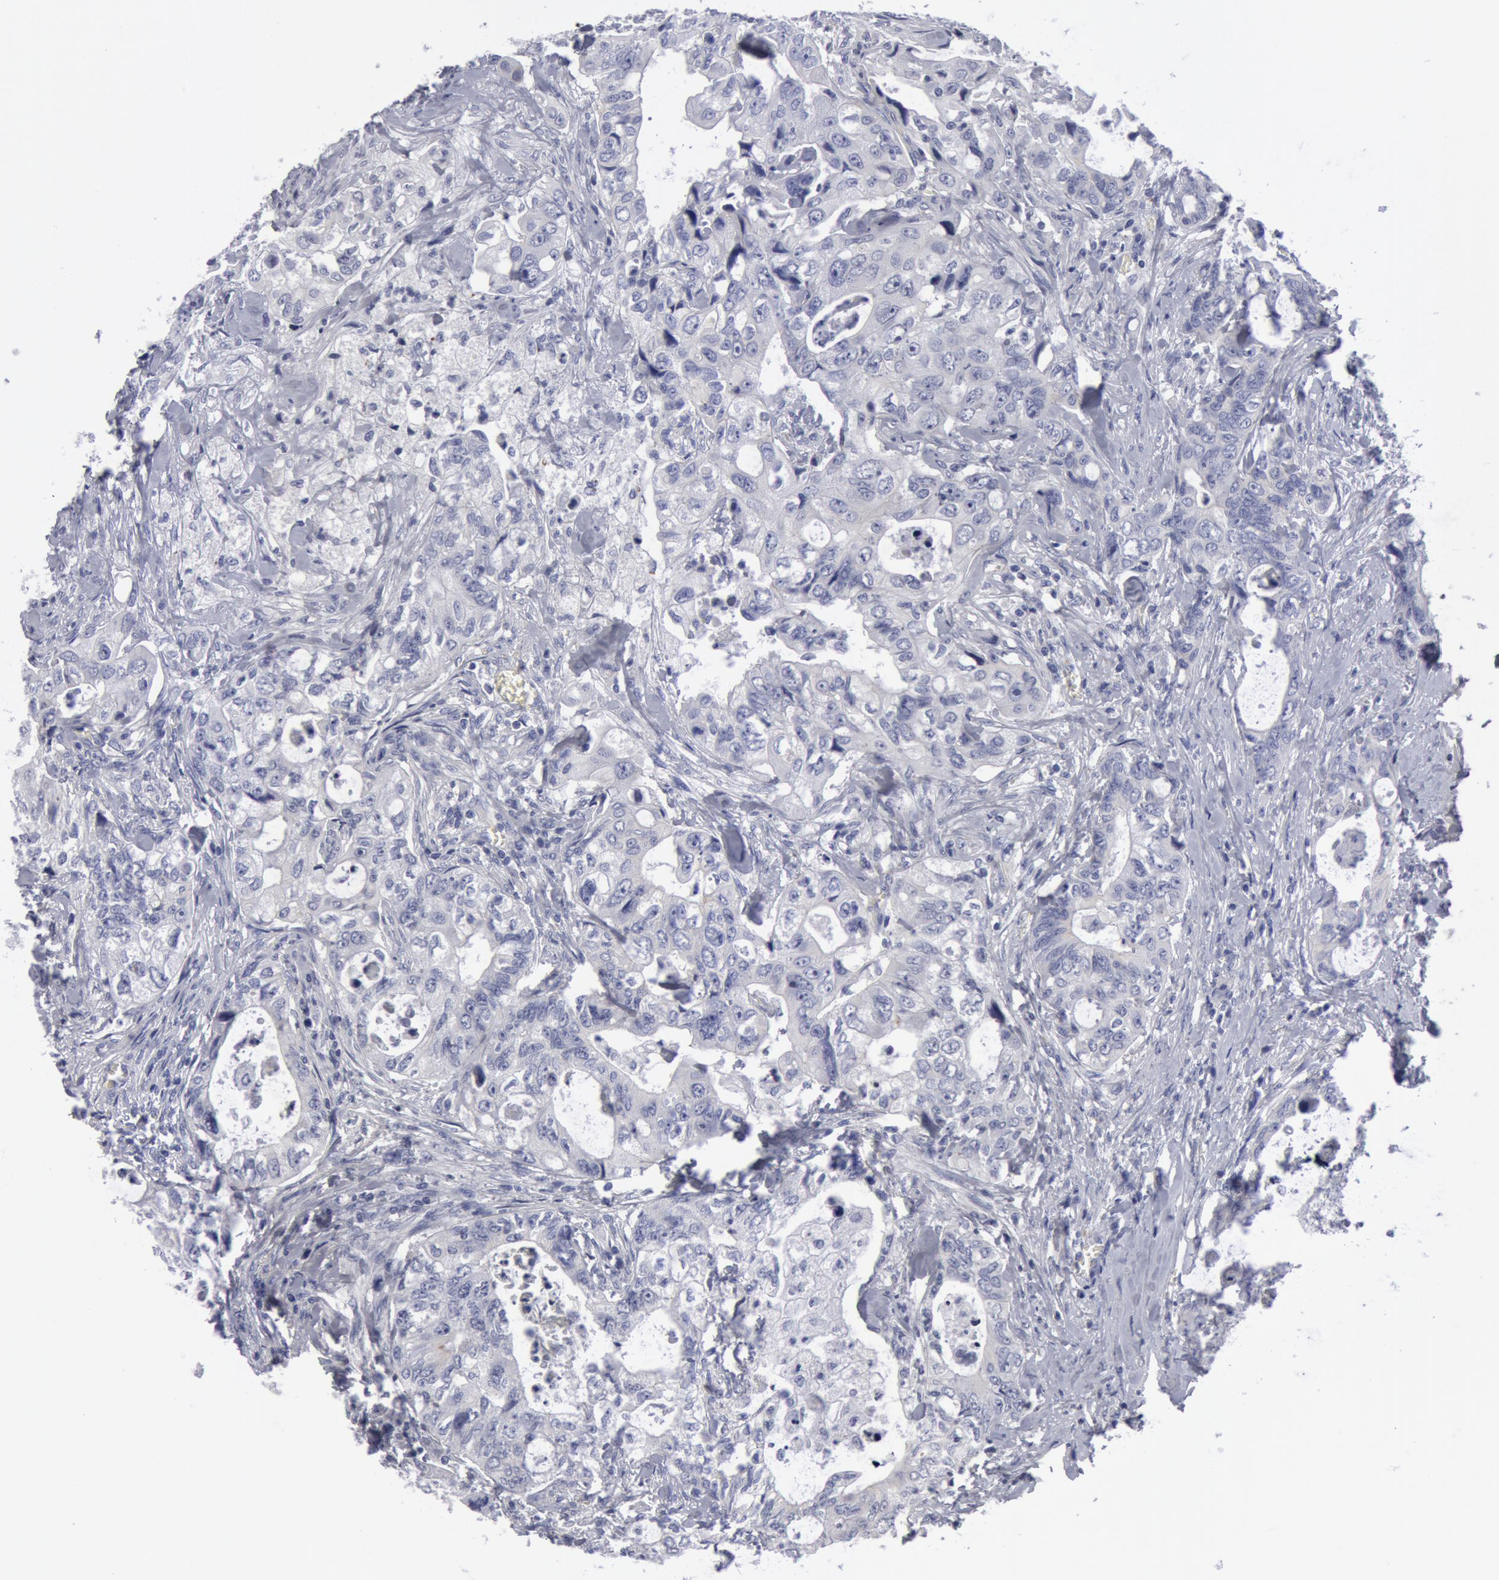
{"staining": {"intensity": "negative", "quantity": "none", "location": "none"}, "tissue": "colorectal cancer", "cell_type": "Tumor cells", "image_type": "cancer", "snomed": [{"axis": "morphology", "description": "Adenocarcinoma, NOS"}, {"axis": "topography", "description": "Rectum"}], "caption": "Colorectal cancer was stained to show a protein in brown. There is no significant expression in tumor cells.", "gene": "SMC1B", "patient": {"sex": "female", "age": 57}}